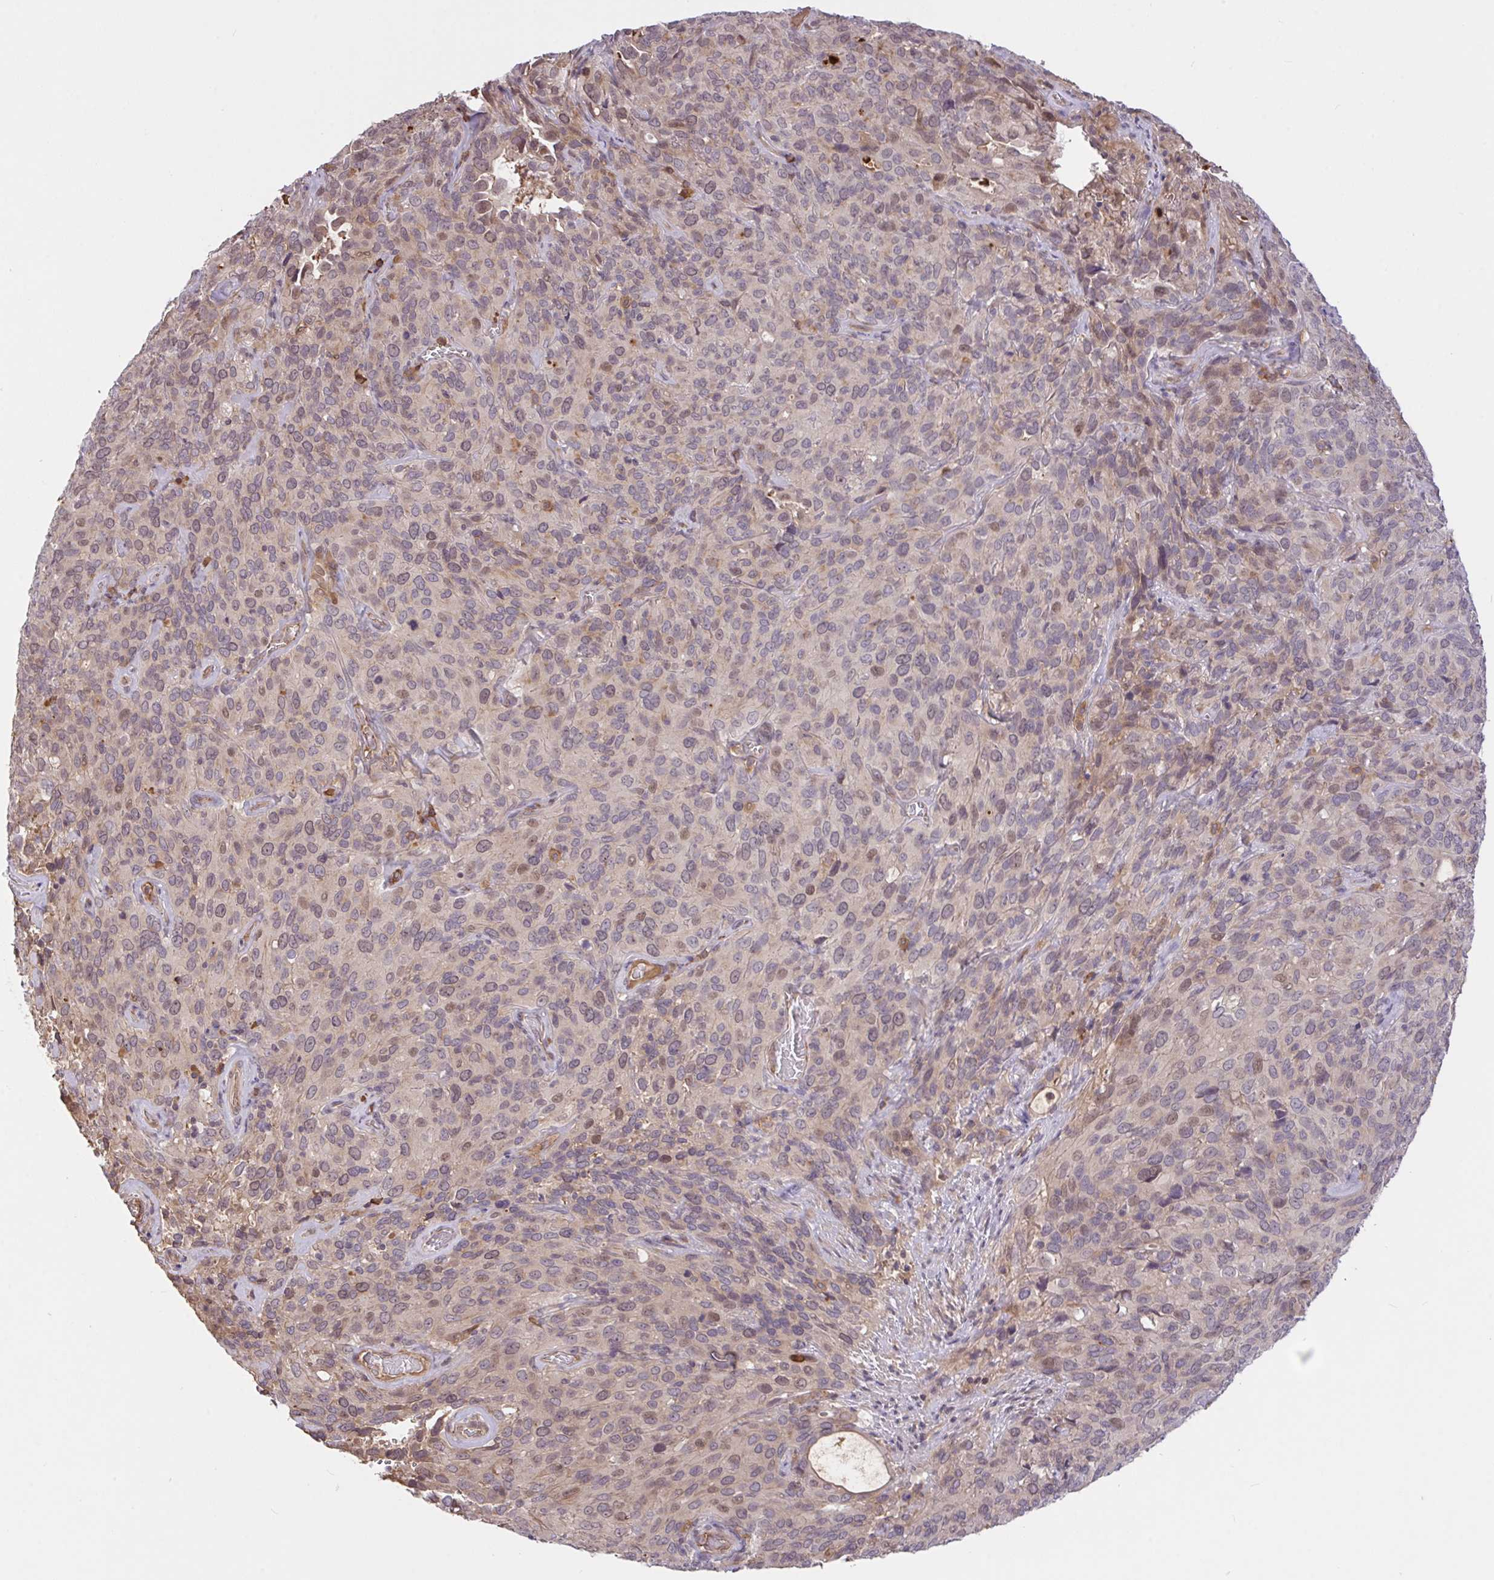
{"staining": {"intensity": "negative", "quantity": "none", "location": "none"}, "tissue": "cervical cancer", "cell_type": "Tumor cells", "image_type": "cancer", "snomed": [{"axis": "morphology", "description": "Squamous cell carcinoma, NOS"}, {"axis": "topography", "description": "Cervix"}], "caption": "The immunohistochemistry (IHC) micrograph has no significant positivity in tumor cells of cervical cancer (squamous cell carcinoma) tissue.", "gene": "FCER1A", "patient": {"sex": "female", "age": 51}}